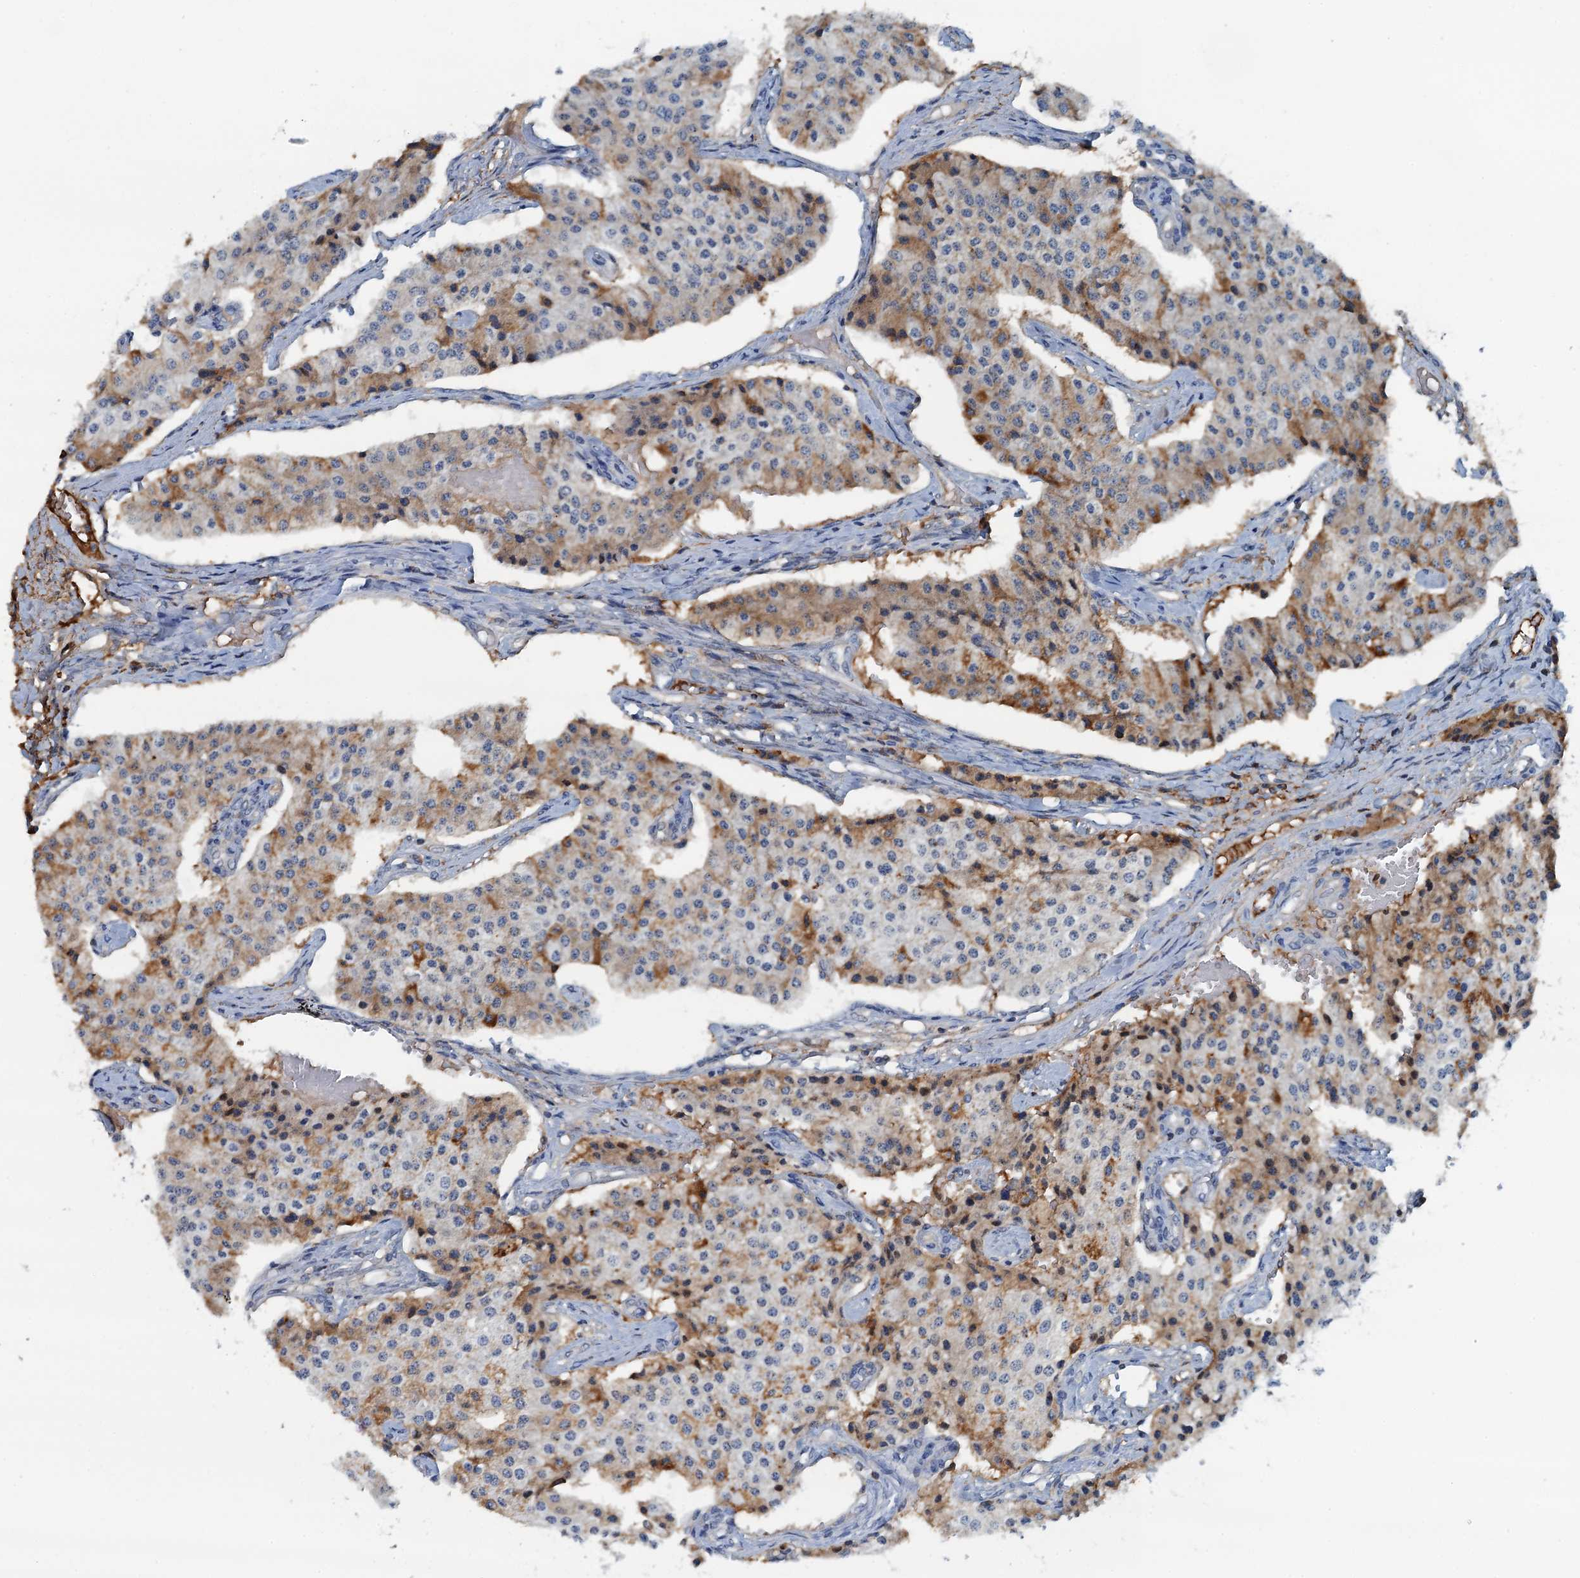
{"staining": {"intensity": "moderate", "quantity": "<25%", "location": "cytoplasmic/membranous"}, "tissue": "carcinoid", "cell_type": "Tumor cells", "image_type": "cancer", "snomed": [{"axis": "morphology", "description": "Carcinoid, malignant, NOS"}, {"axis": "topography", "description": "Colon"}], "caption": "Immunohistochemistry (IHC) staining of carcinoid (malignant), which exhibits low levels of moderate cytoplasmic/membranous staining in approximately <25% of tumor cells indicating moderate cytoplasmic/membranous protein positivity. The staining was performed using DAB (brown) for protein detection and nuclei were counterstained in hematoxylin (blue).", "gene": "LSM14B", "patient": {"sex": "female", "age": 52}}